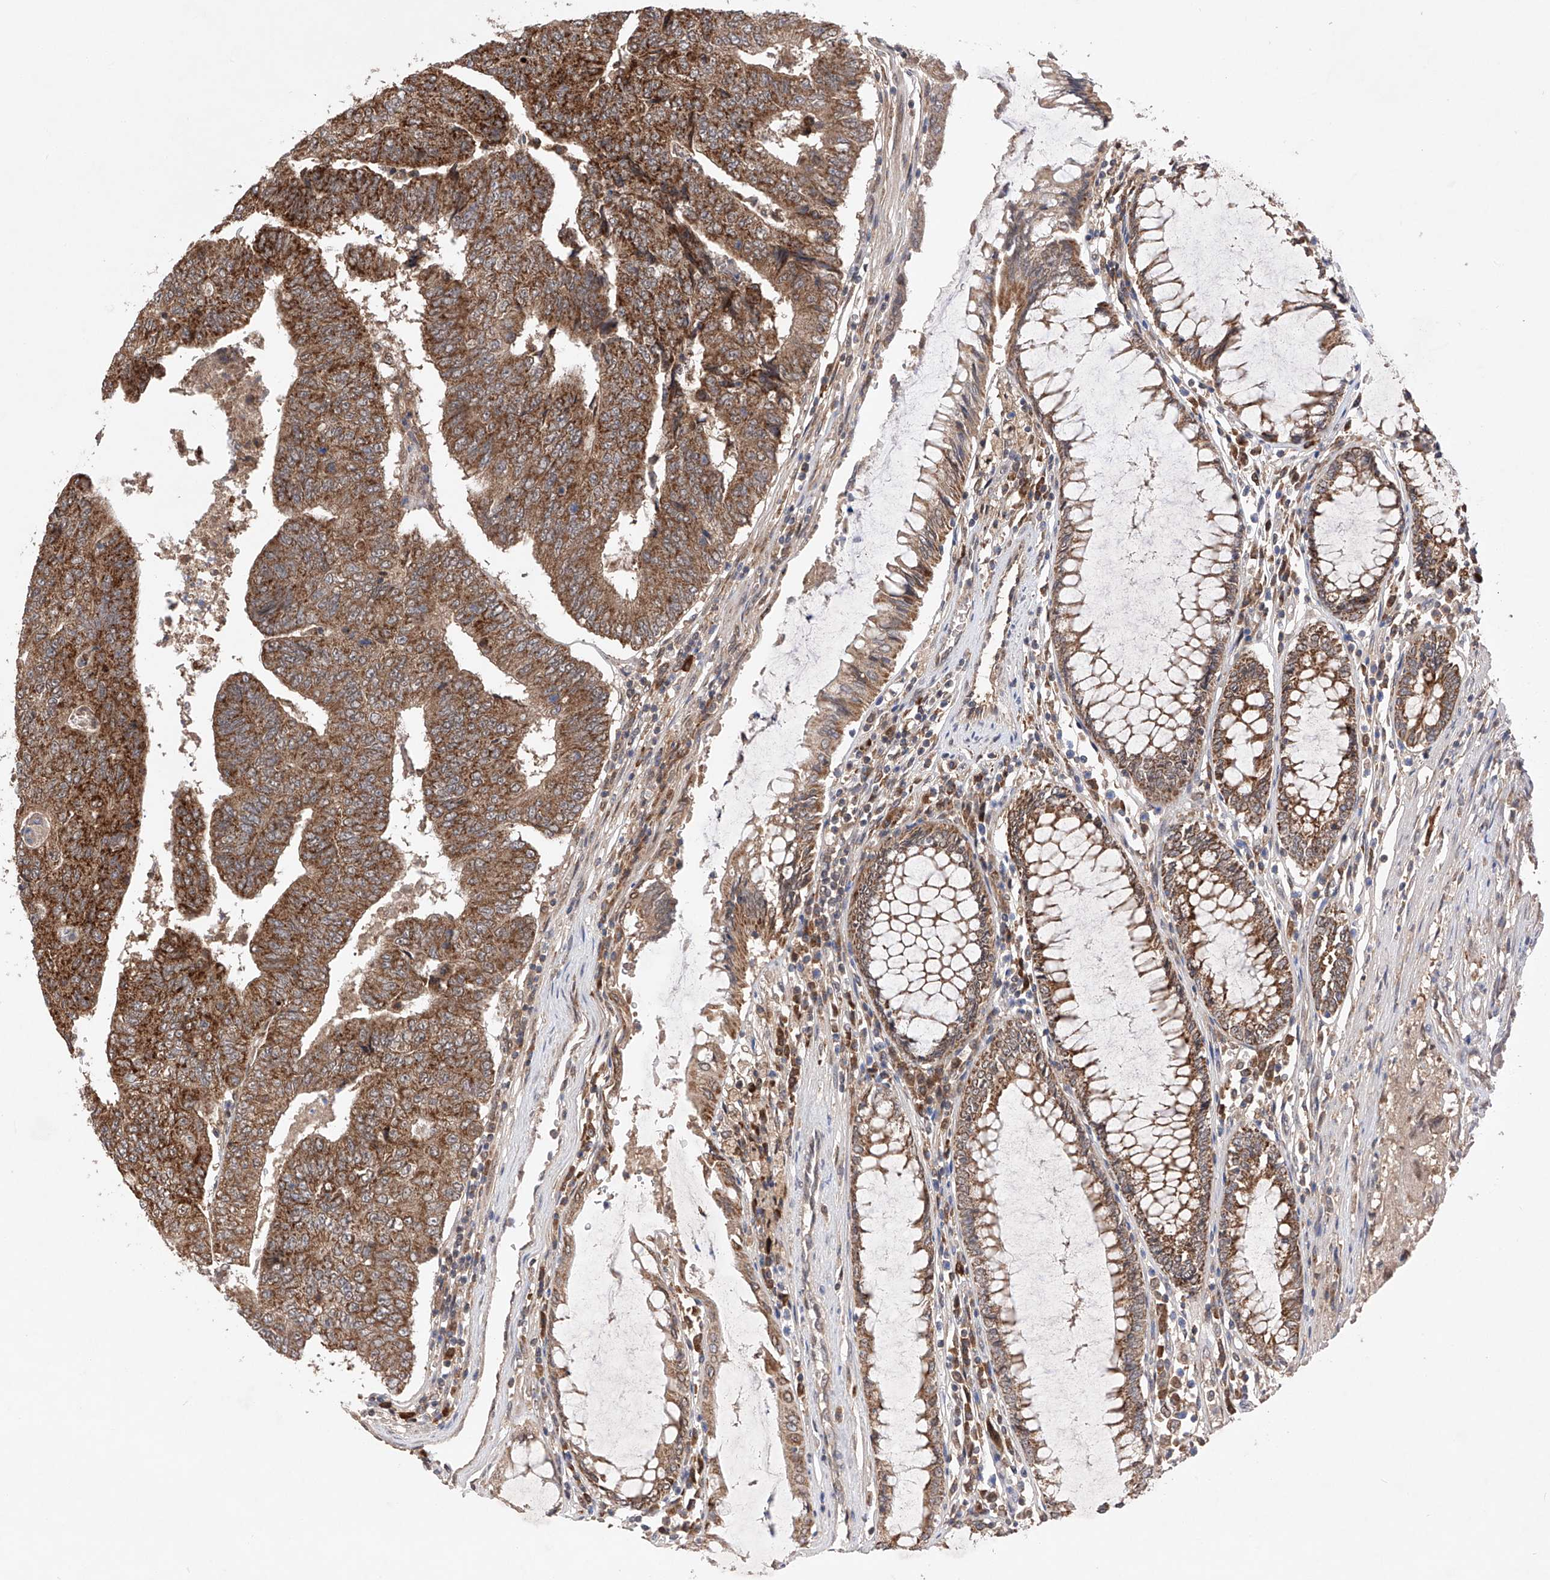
{"staining": {"intensity": "strong", "quantity": ">75%", "location": "cytoplasmic/membranous"}, "tissue": "colorectal cancer", "cell_type": "Tumor cells", "image_type": "cancer", "snomed": [{"axis": "morphology", "description": "Adenocarcinoma, NOS"}, {"axis": "topography", "description": "Colon"}], "caption": "Human colorectal adenocarcinoma stained for a protein (brown) shows strong cytoplasmic/membranous positive positivity in approximately >75% of tumor cells.", "gene": "SDHAF4", "patient": {"sex": "female", "age": 67}}